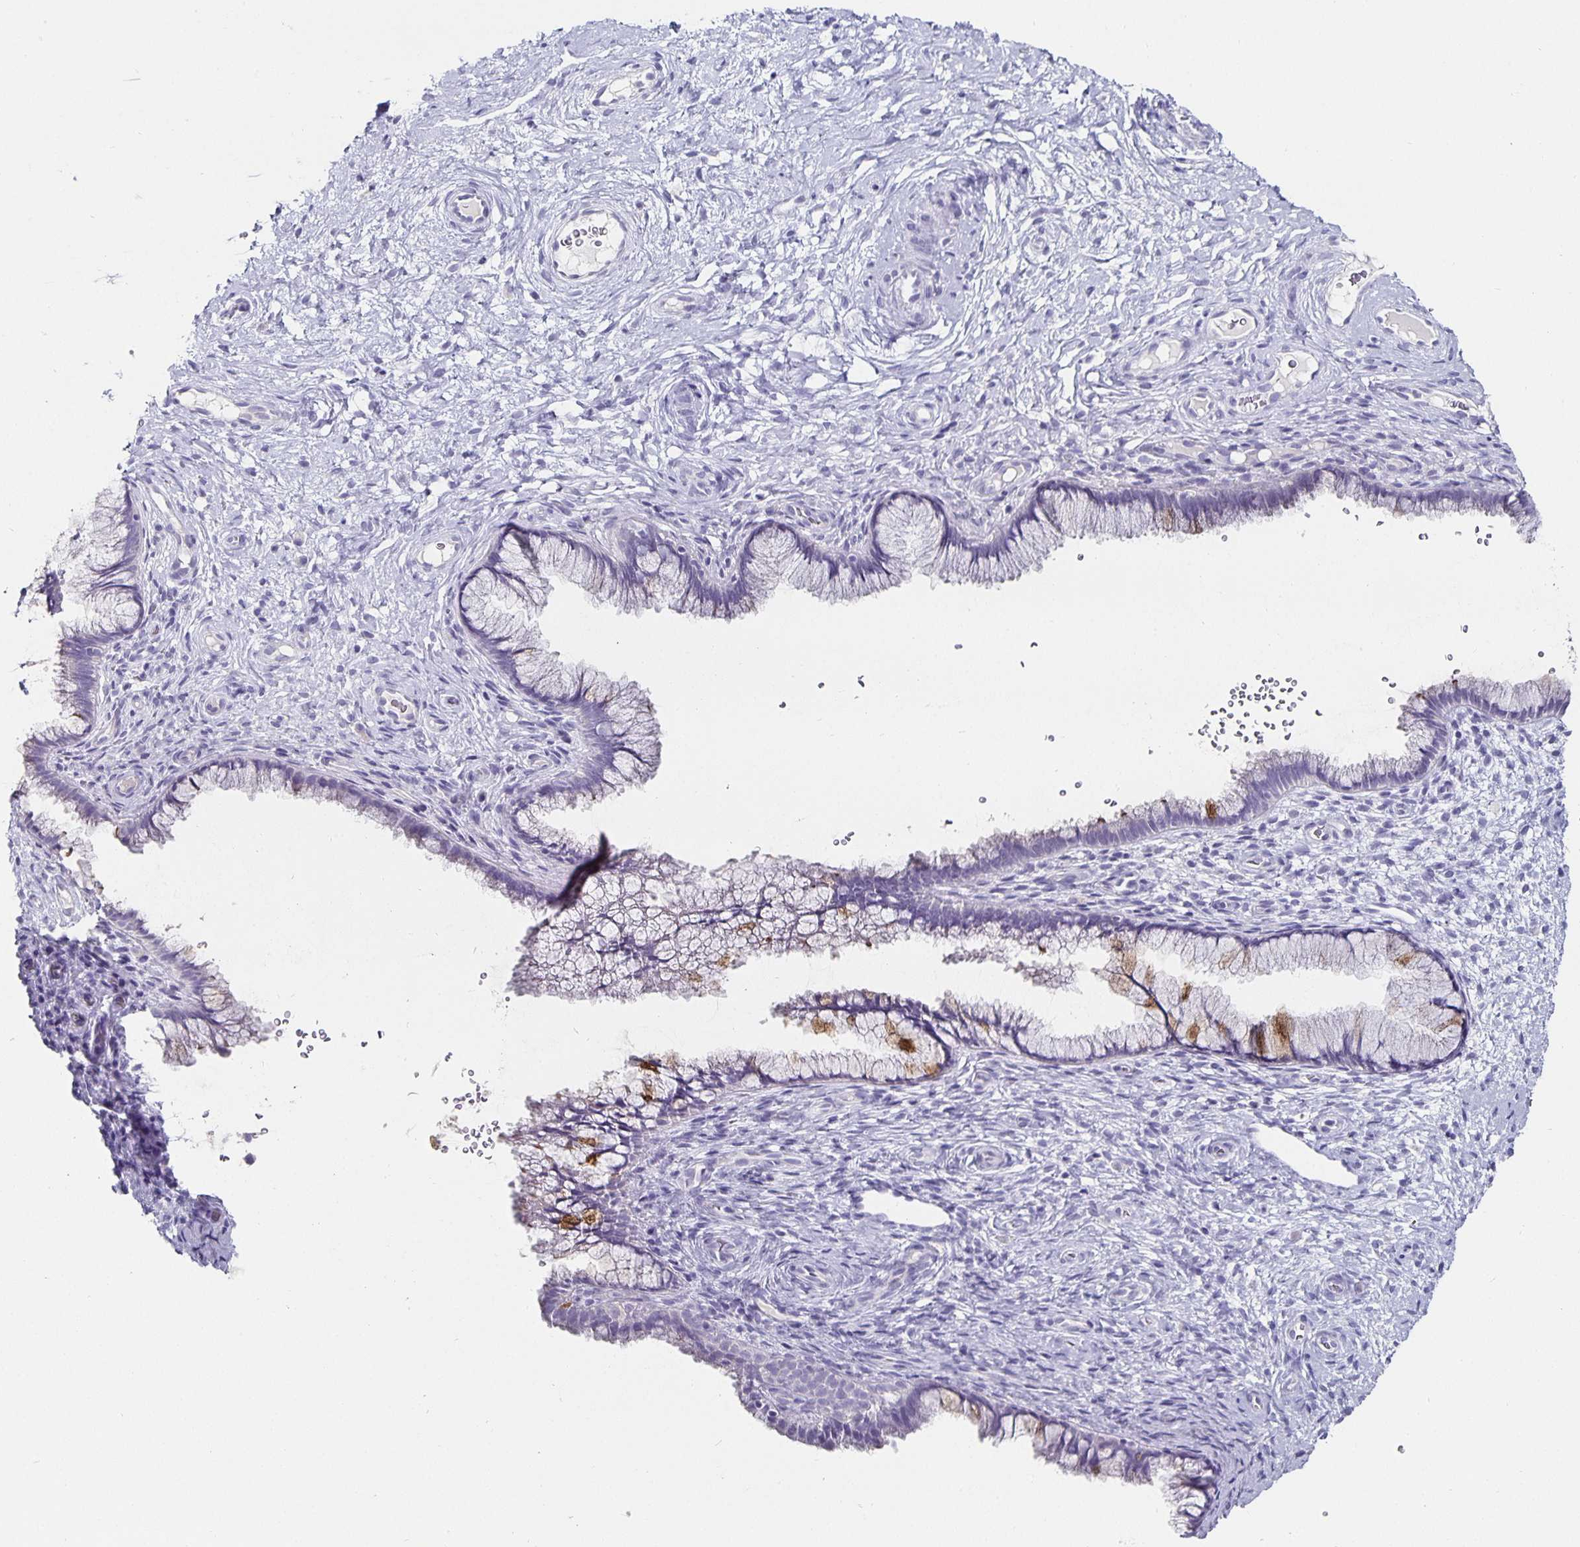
{"staining": {"intensity": "moderate", "quantity": "<25%", "location": "cytoplasmic/membranous"}, "tissue": "cervix", "cell_type": "Glandular cells", "image_type": "normal", "snomed": [{"axis": "morphology", "description": "Normal tissue, NOS"}, {"axis": "topography", "description": "Cervix"}], "caption": "Immunohistochemistry photomicrograph of unremarkable human cervix stained for a protein (brown), which shows low levels of moderate cytoplasmic/membranous staining in about <25% of glandular cells.", "gene": "CHGA", "patient": {"sex": "female", "age": 34}}